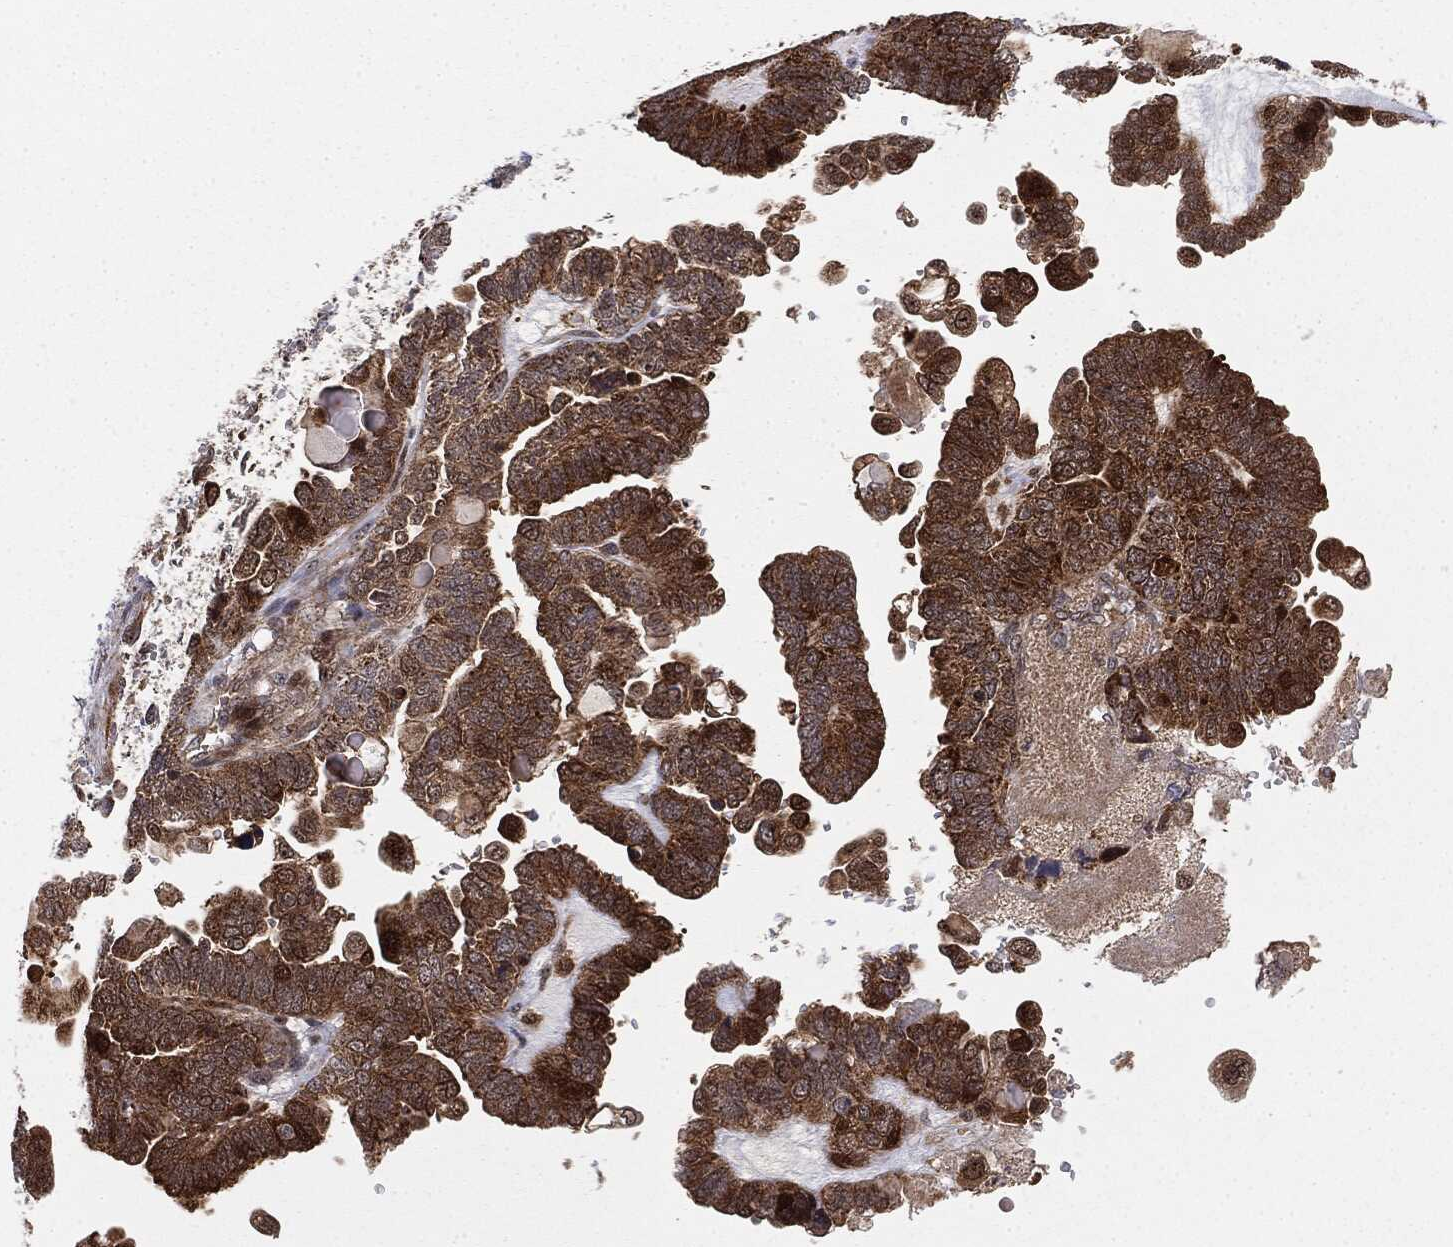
{"staining": {"intensity": "strong", "quantity": ">75%", "location": "cytoplasmic/membranous"}, "tissue": "ovarian cancer", "cell_type": "Tumor cells", "image_type": "cancer", "snomed": [{"axis": "morphology", "description": "Cystadenocarcinoma, serous, NOS"}, {"axis": "topography", "description": "Ovary"}], "caption": "Strong cytoplasmic/membranous protein positivity is present in approximately >75% of tumor cells in serous cystadenocarcinoma (ovarian). (DAB (3,3'-diaminobenzidine) IHC with brightfield microscopy, high magnification).", "gene": "PTEN", "patient": {"sex": "female", "age": 51}}